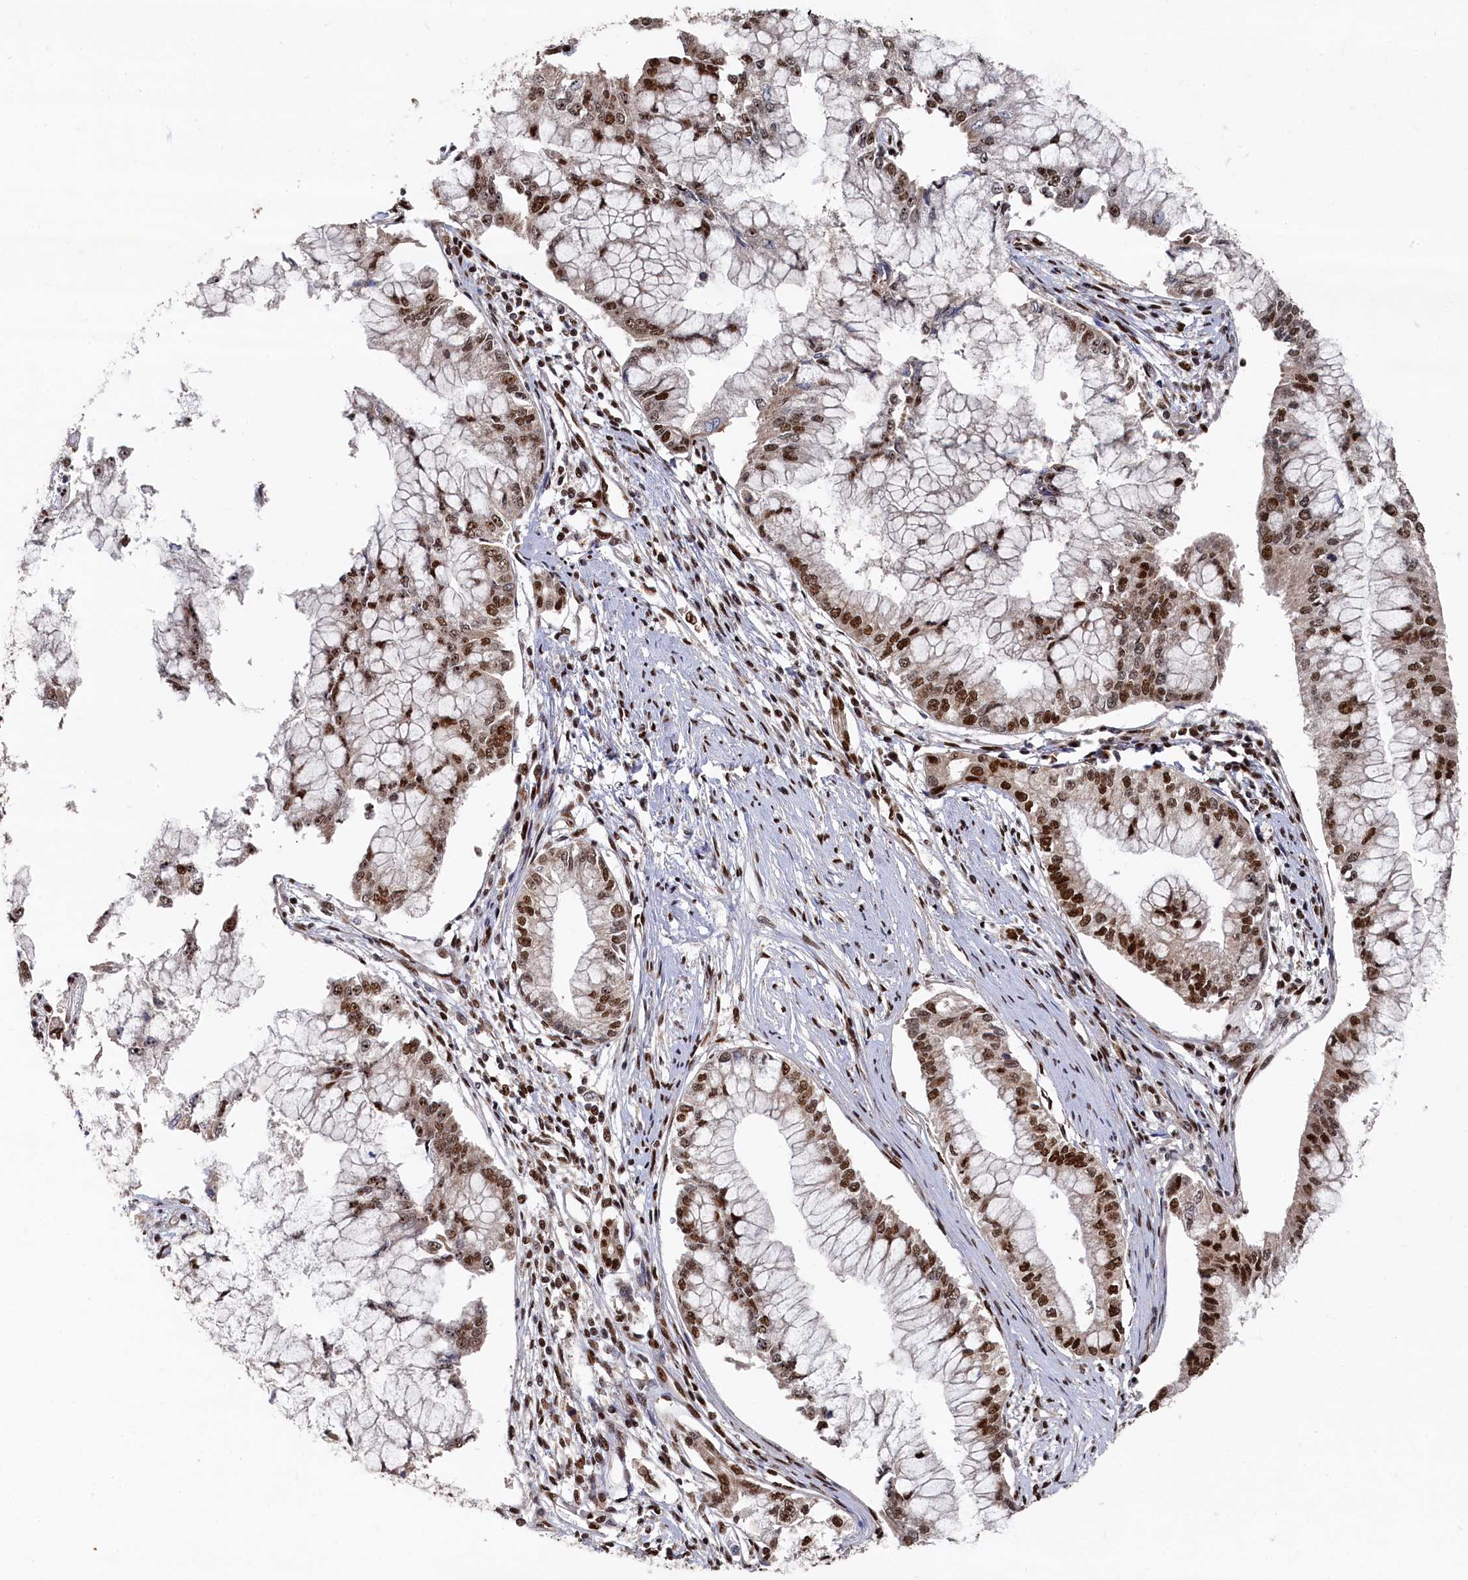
{"staining": {"intensity": "strong", "quantity": ">75%", "location": "nuclear"}, "tissue": "pancreatic cancer", "cell_type": "Tumor cells", "image_type": "cancer", "snomed": [{"axis": "morphology", "description": "Adenocarcinoma, NOS"}, {"axis": "topography", "description": "Pancreas"}], "caption": "Immunohistochemistry (IHC) (DAB (3,3'-diaminobenzidine)) staining of pancreatic adenocarcinoma displays strong nuclear protein staining in approximately >75% of tumor cells.", "gene": "BUB3", "patient": {"sex": "male", "age": 46}}